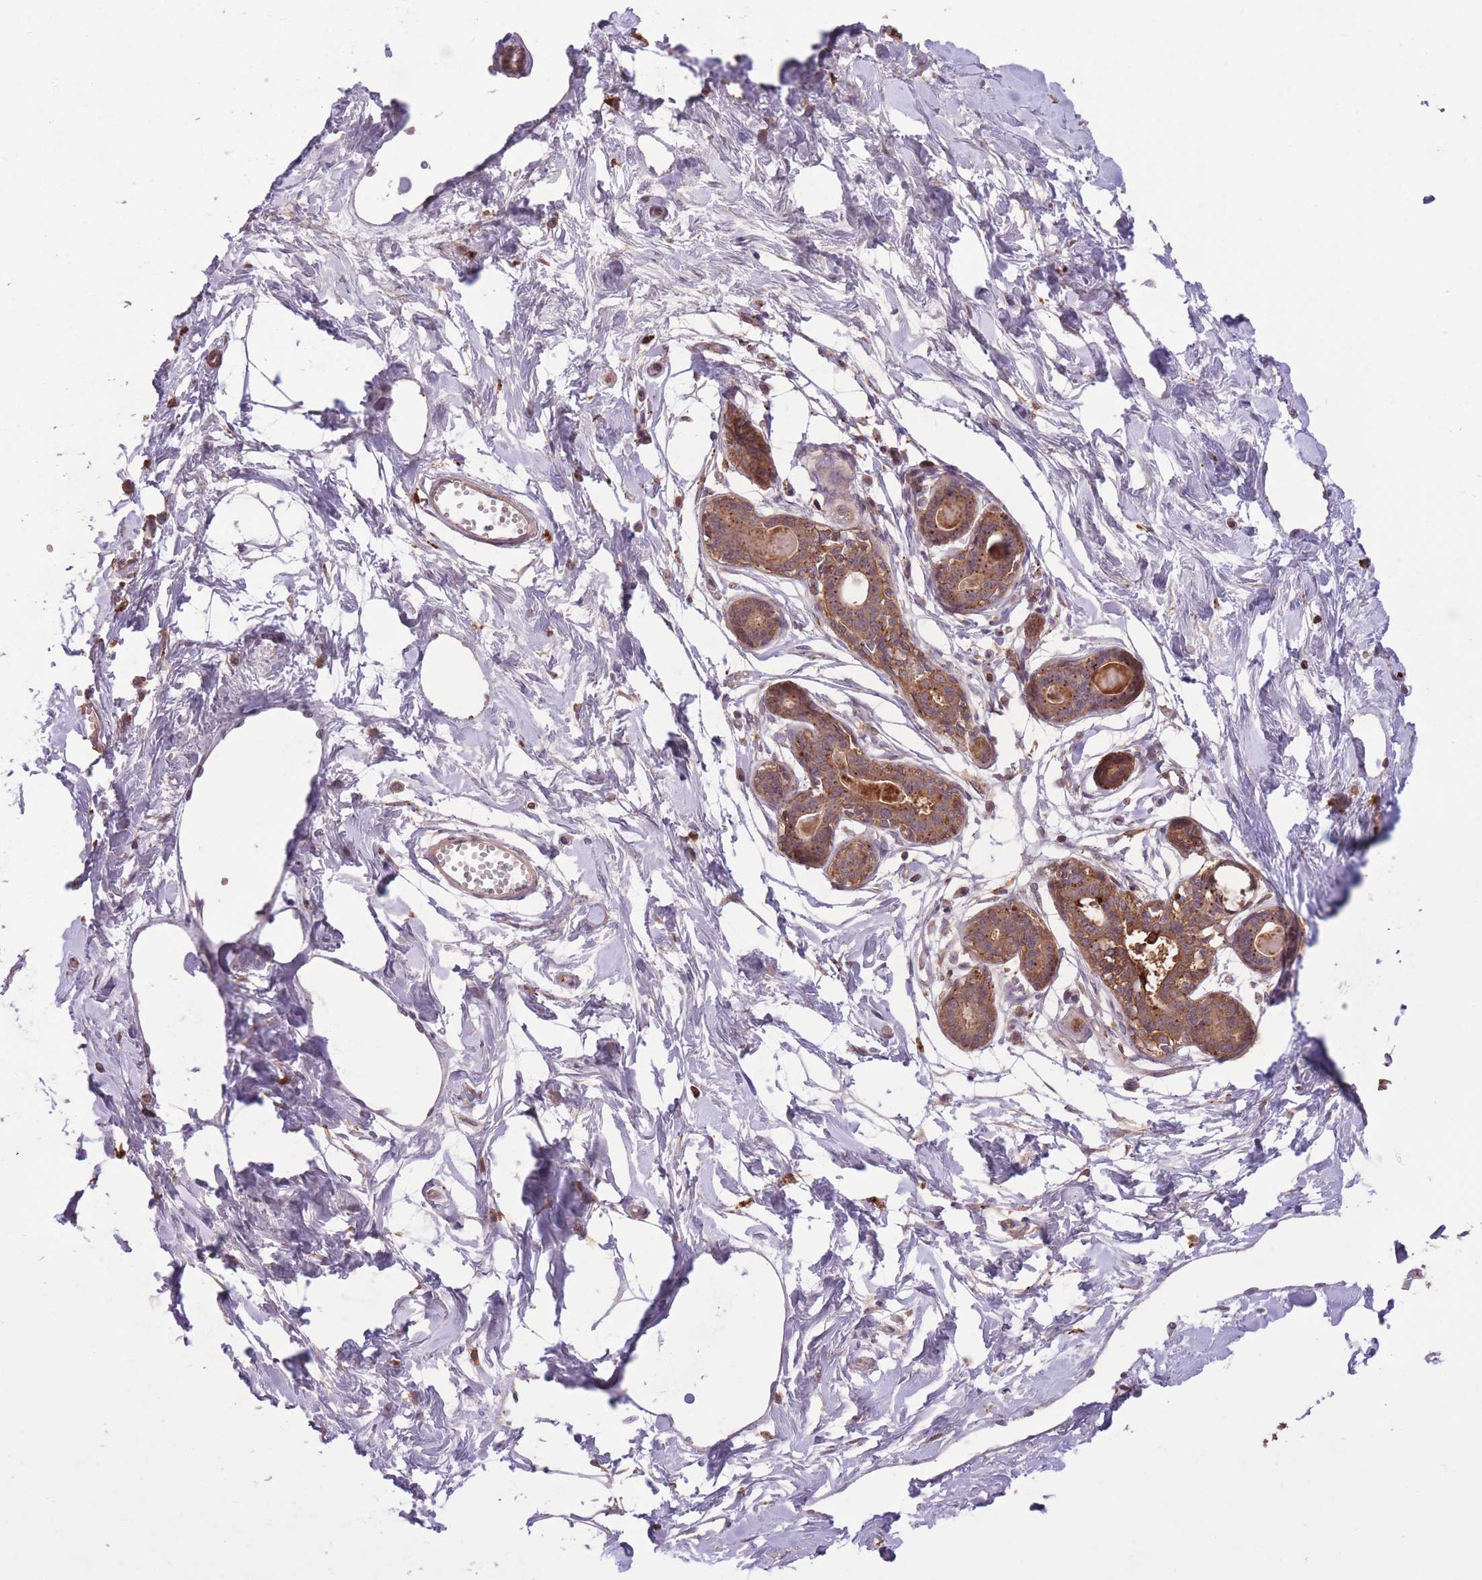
{"staining": {"intensity": "negative", "quantity": "none", "location": "none"}, "tissue": "breast", "cell_type": "Adipocytes", "image_type": "normal", "snomed": [{"axis": "morphology", "description": "Normal tissue, NOS"}, {"axis": "topography", "description": "Breast"}], "caption": "IHC of unremarkable human breast displays no positivity in adipocytes.", "gene": "POLR3F", "patient": {"sex": "female", "age": 45}}